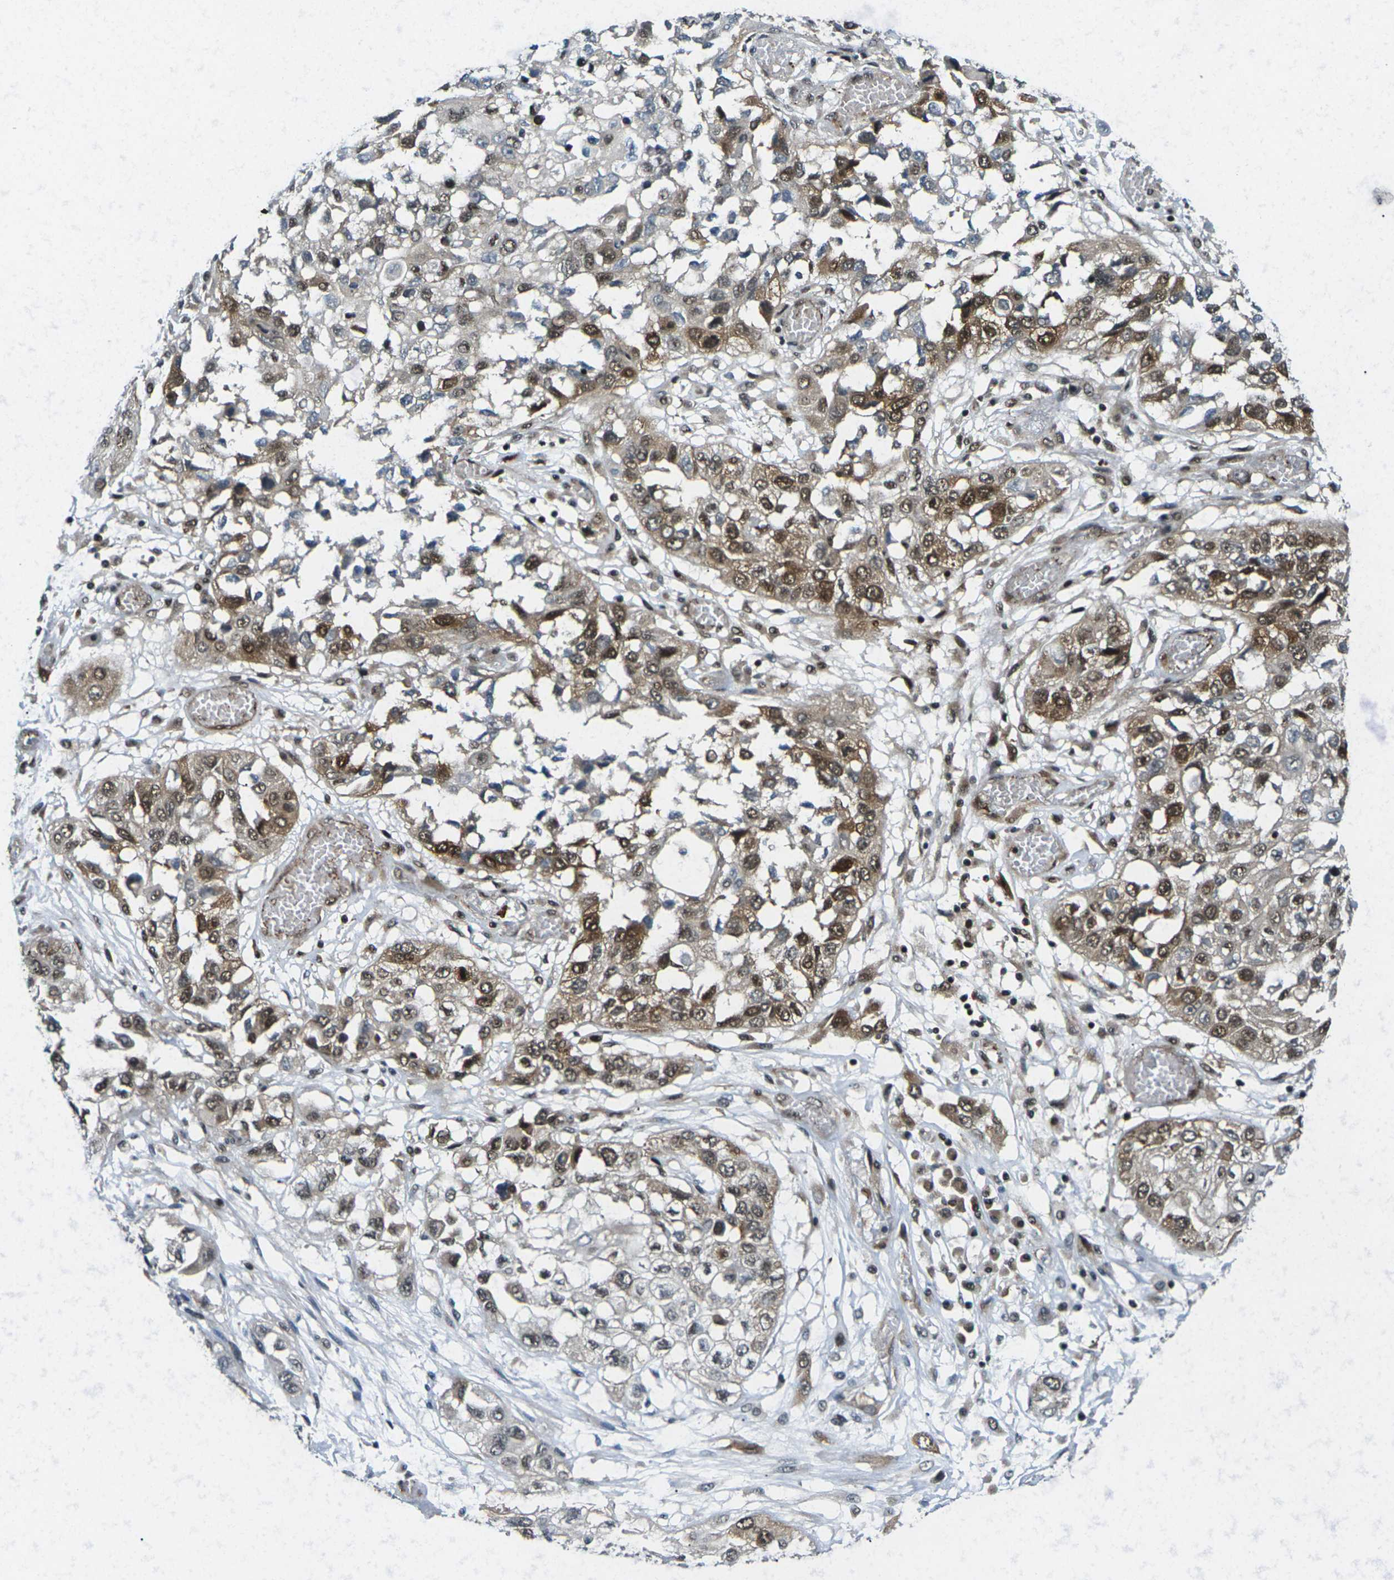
{"staining": {"intensity": "moderate", "quantity": ">75%", "location": "cytoplasmic/membranous,nuclear"}, "tissue": "lung cancer", "cell_type": "Tumor cells", "image_type": "cancer", "snomed": [{"axis": "morphology", "description": "Squamous cell carcinoma, NOS"}, {"axis": "topography", "description": "Lung"}], "caption": "Squamous cell carcinoma (lung) was stained to show a protein in brown. There is medium levels of moderate cytoplasmic/membranous and nuclear staining in approximately >75% of tumor cells.", "gene": "UBE2S", "patient": {"sex": "male", "age": 71}}